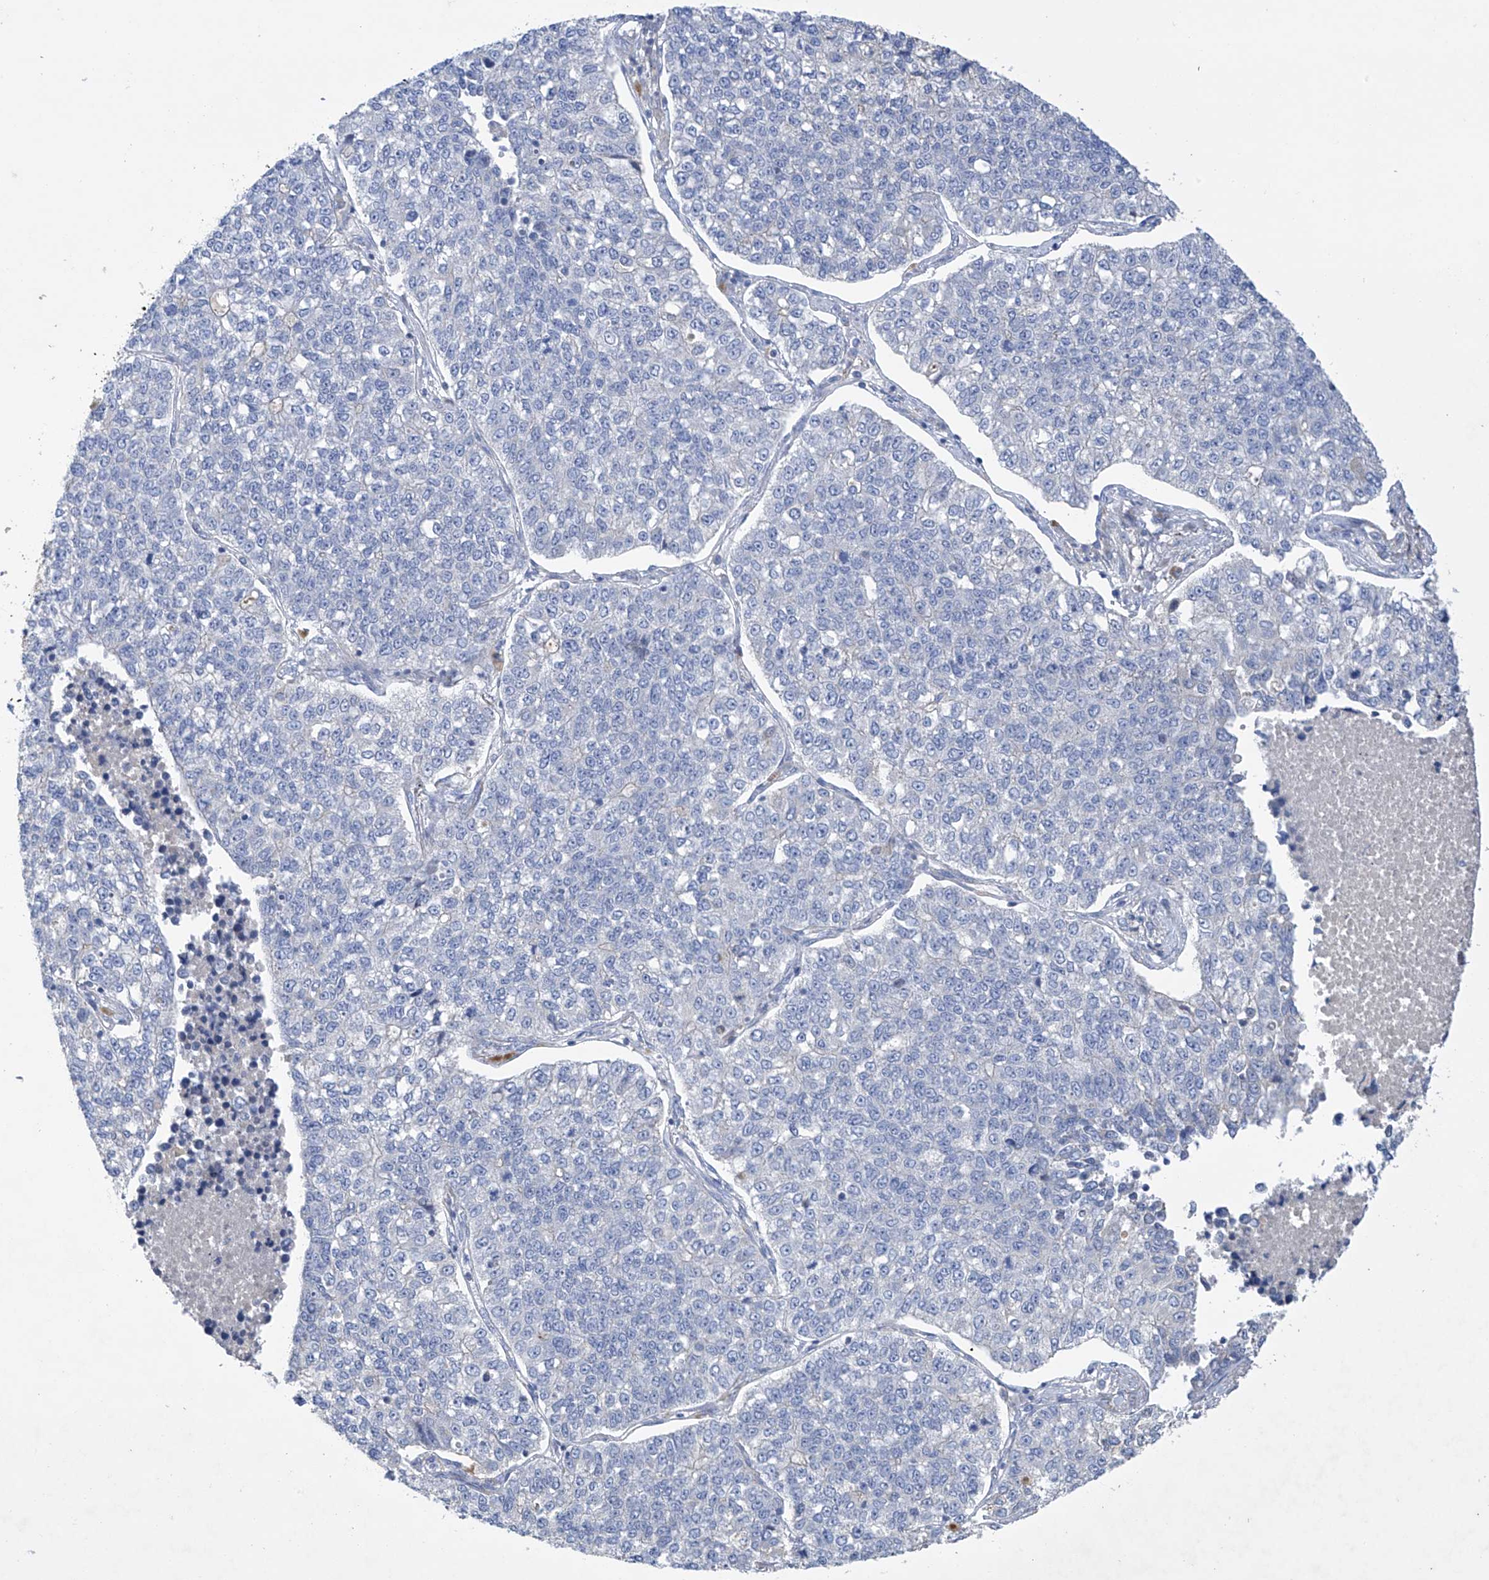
{"staining": {"intensity": "negative", "quantity": "none", "location": "none"}, "tissue": "lung cancer", "cell_type": "Tumor cells", "image_type": "cancer", "snomed": [{"axis": "morphology", "description": "Adenocarcinoma, NOS"}, {"axis": "topography", "description": "Lung"}], "caption": "The immunohistochemistry (IHC) histopathology image has no significant positivity in tumor cells of adenocarcinoma (lung) tissue.", "gene": "PRSS12", "patient": {"sex": "male", "age": 49}}